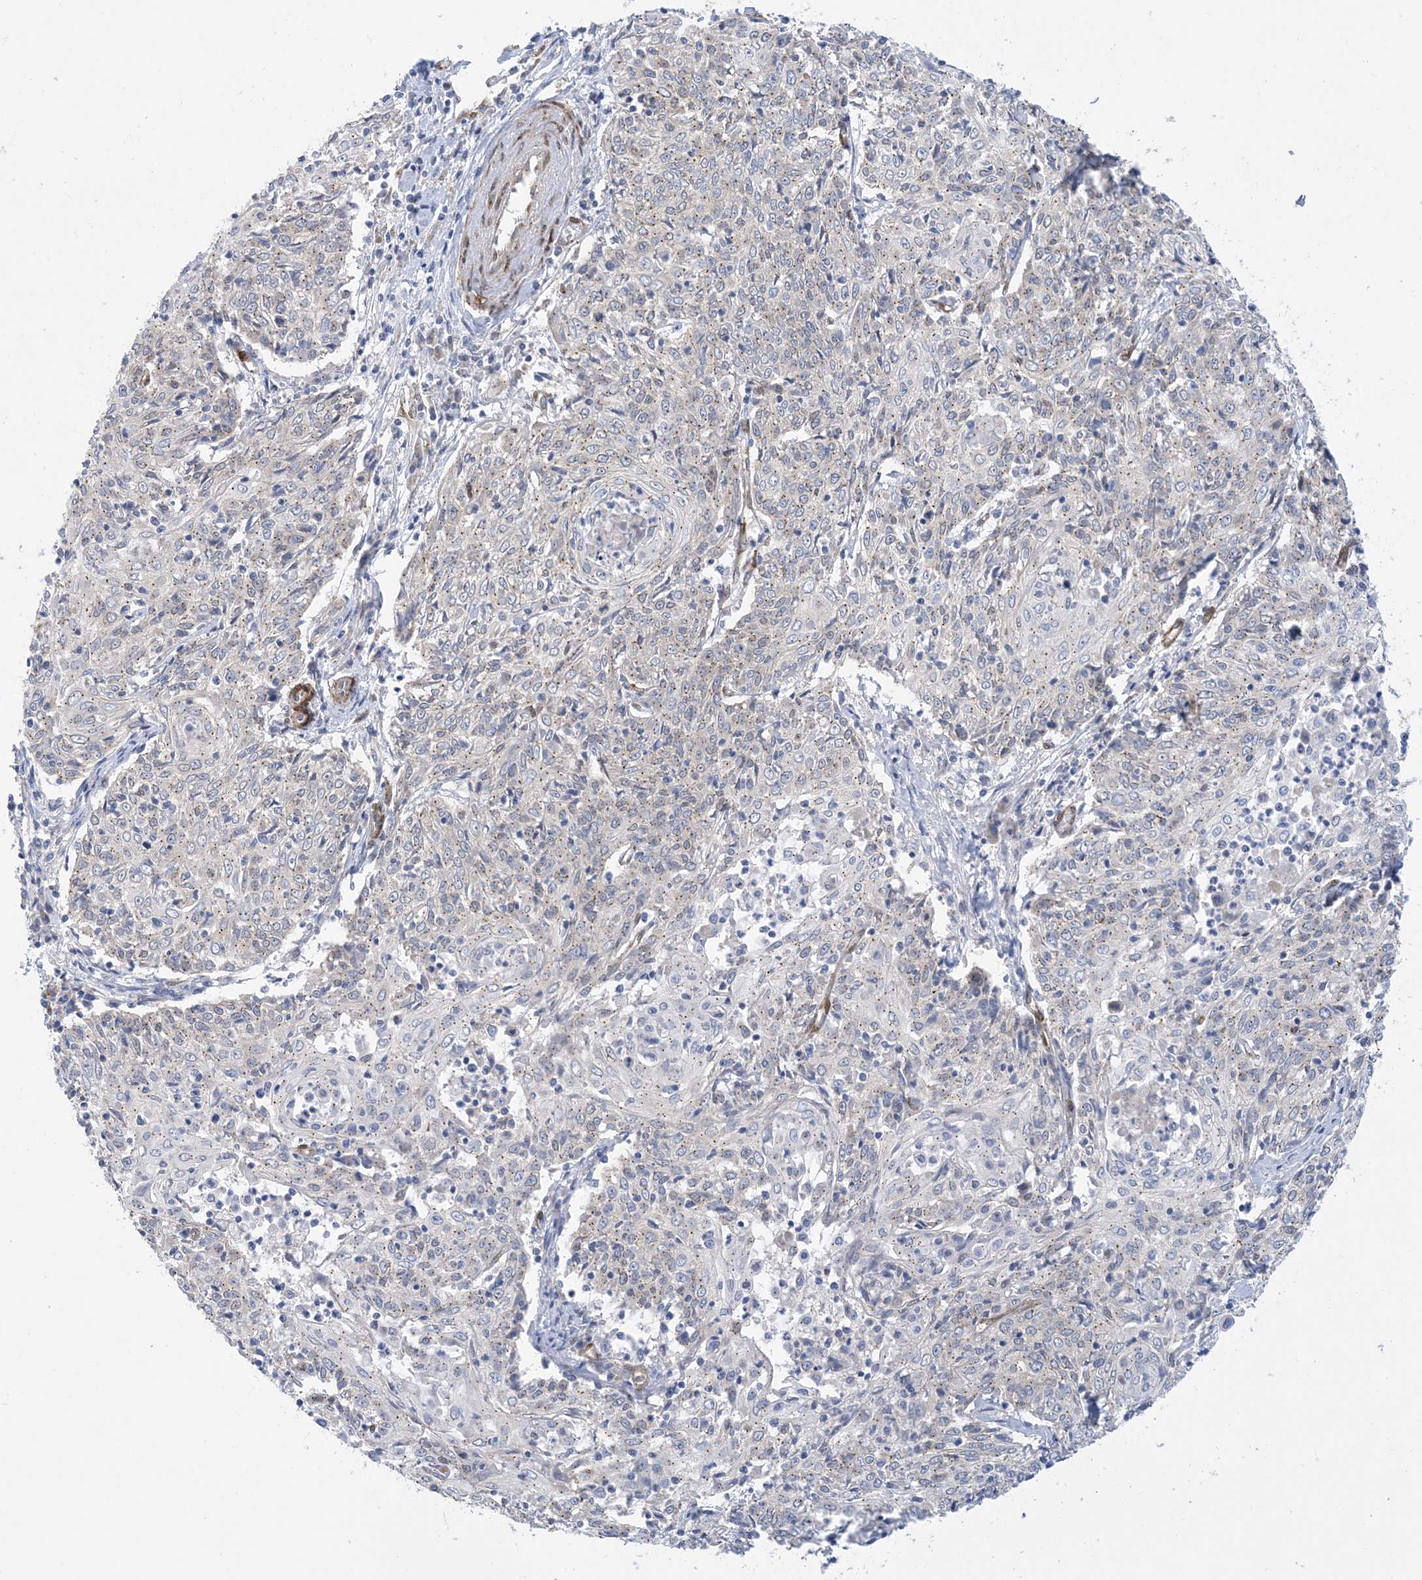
{"staining": {"intensity": "weak", "quantity": "25%-75%", "location": "cytoplasmic/membranous"}, "tissue": "cervical cancer", "cell_type": "Tumor cells", "image_type": "cancer", "snomed": [{"axis": "morphology", "description": "Squamous cell carcinoma, NOS"}, {"axis": "topography", "description": "Cervix"}], "caption": "There is low levels of weak cytoplasmic/membranous staining in tumor cells of cervical cancer, as demonstrated by immunohistochemical staining (brown color).", "gene": "RBMS3", "patient": {"sex": "female", "age": 48}}